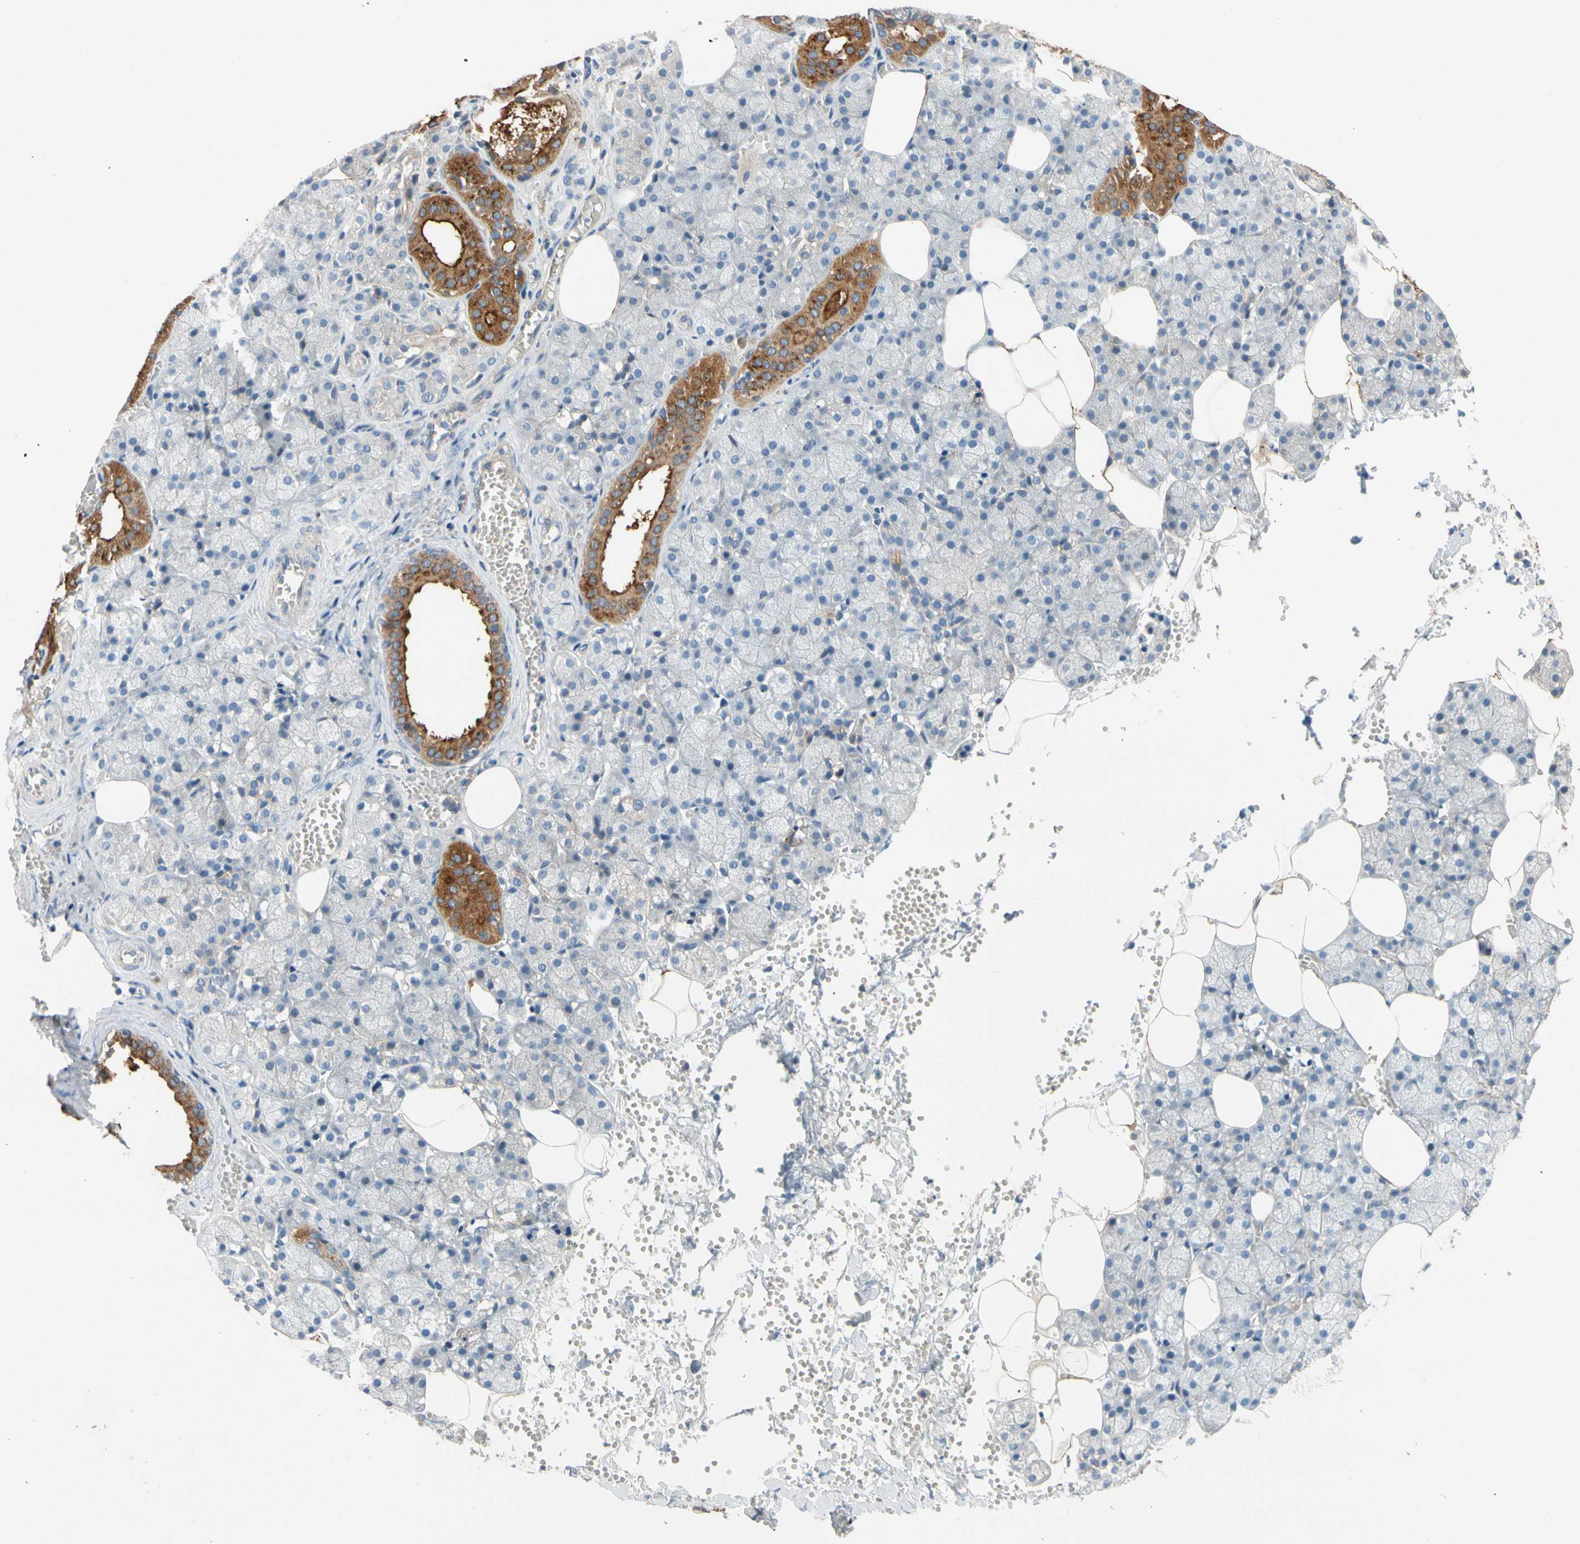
{"staining": {"intensity": "strong", "quantity": "<25%", "location": "cytoplasmic/membranous"}, "tissue": "salivary gland", "cell_type": "Glandular cells", "image_type": "normal", "snomed": [{"axis": "morphology", "description": "Normal tissue, NOS"}, {"axis": "topography", "description": "Salivary gland"}], "caption": "Unremarkable salivary gland shows strong cytoplasmic/membranous expression in approximately <25% of glandular cells.", "gene": "USP12", "patient": {"sex": "male", "age": 62}}